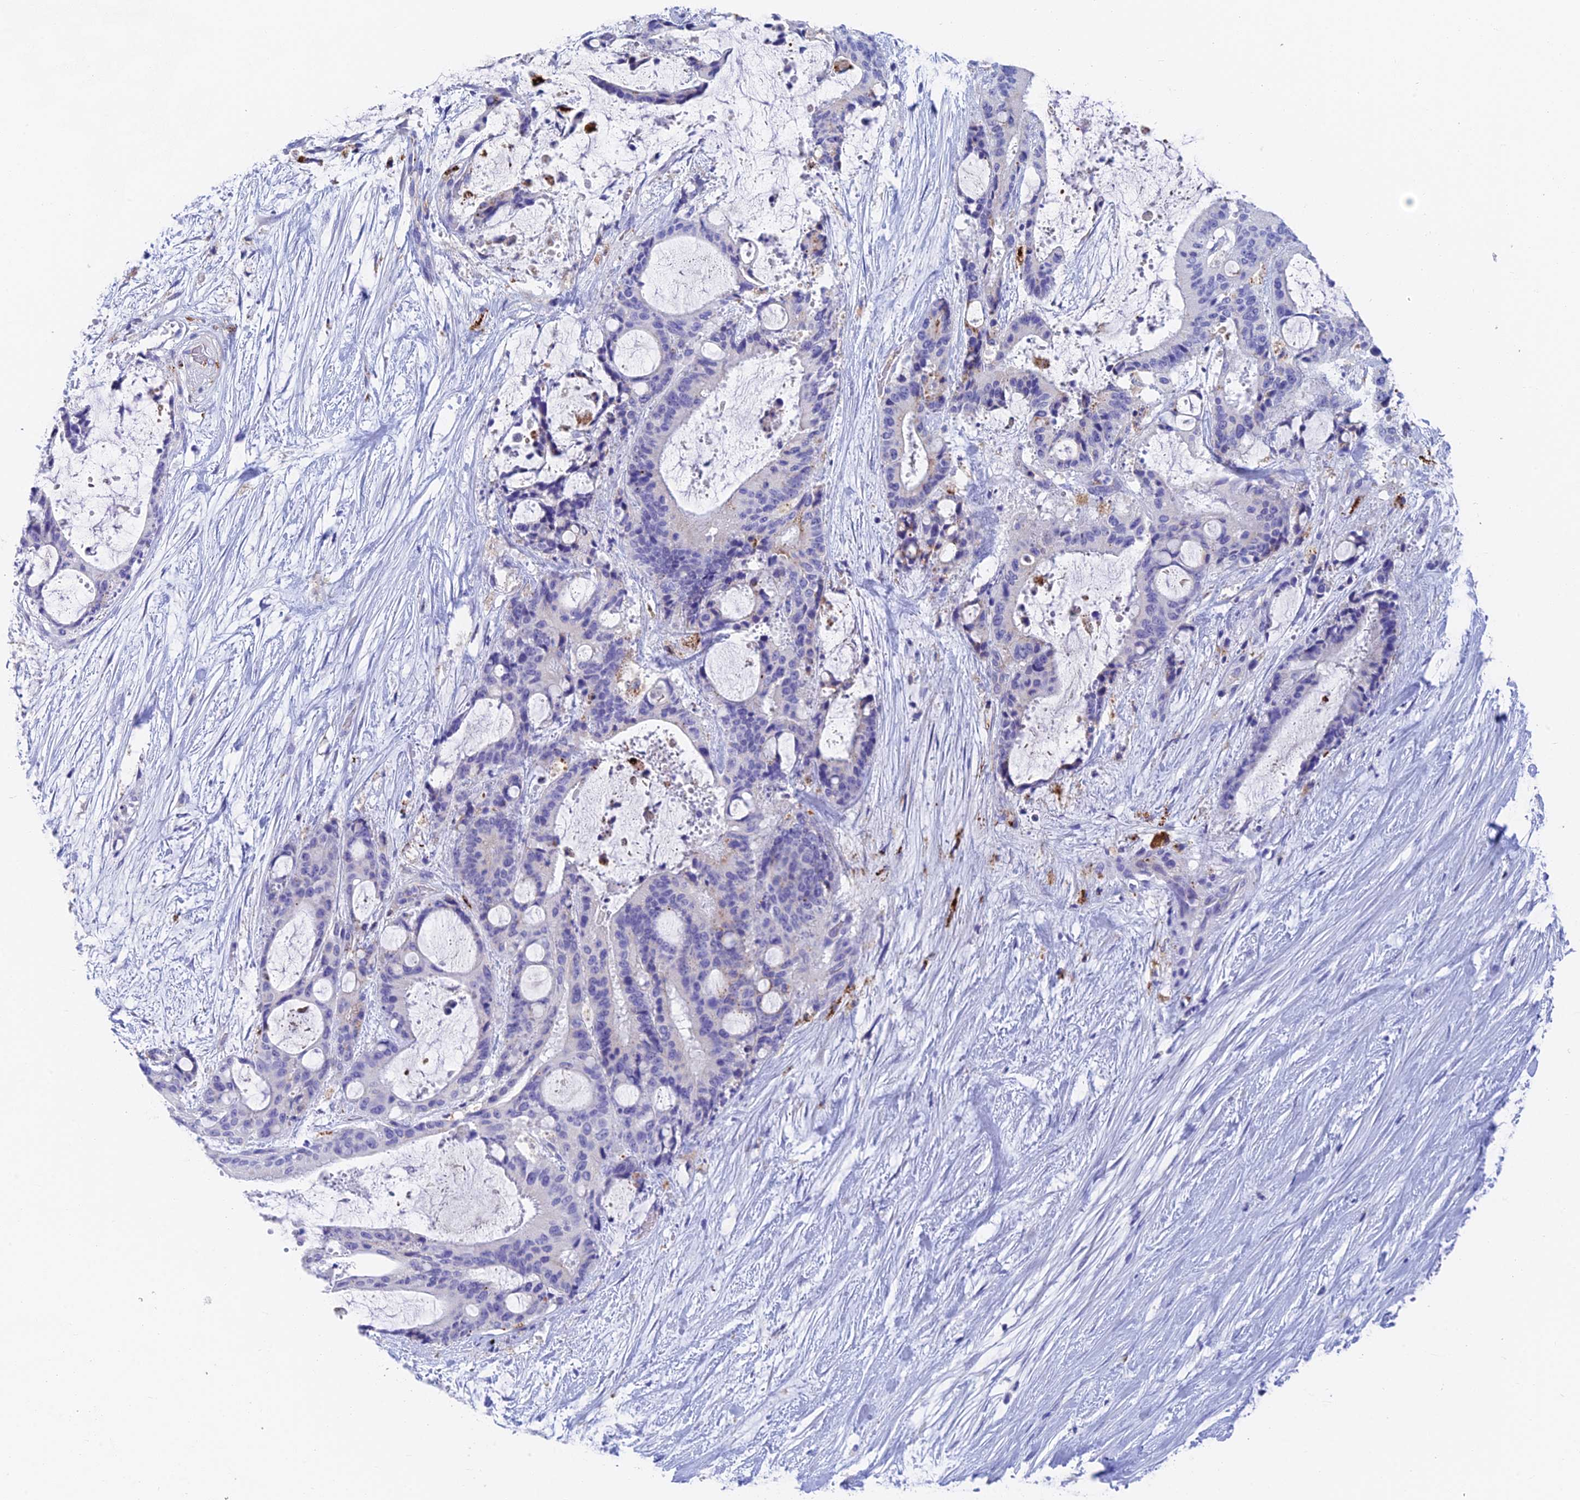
{"staining": {"intensity": "negative", "quantity": "none", "location": "none"}, "tissue": "liver cancer", "cell_type": "Tumor cells", "image_type": "cancer", "snomed": [{"axis": "morphology", "description": "Normal tissue, NOS"}, {"axis": "morphology", "description": "Cholangiocarcinoma"}, {"axis": "topography", "description": "Liver"}, {"axis": "topography", "description": "Peripheral nerve tissue"}], "caption": "DAB (3,3'-diaminobenzidine) immunohistochemical staining of human liver cancer (cholangiocarcinoma) reveals no significant staining in tumor cells.", "gene": "ADAMTS13", "patient": {"sex": "female", "age": 73}}